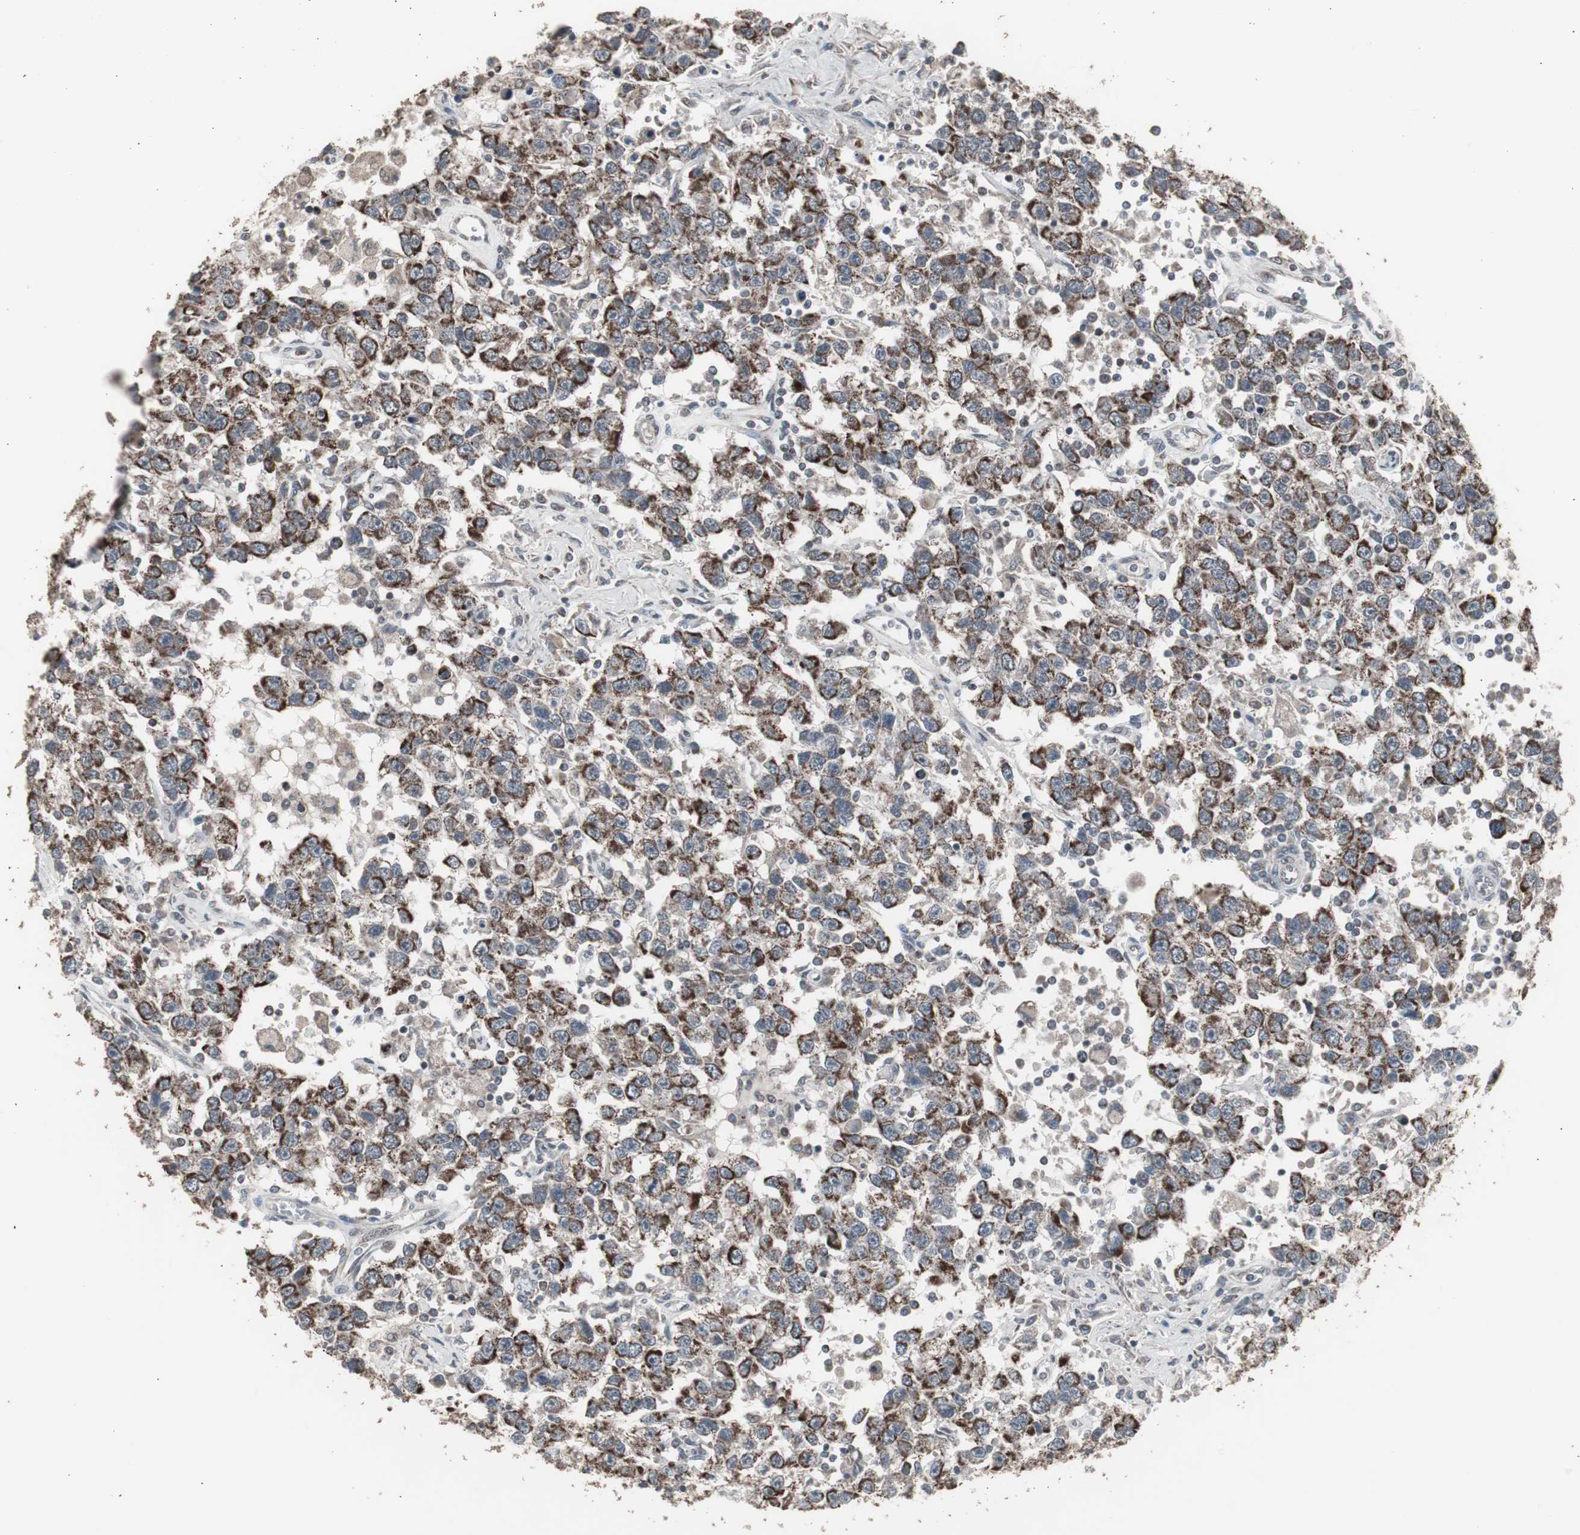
{"staining": {"intensity": "moderate", "quantity": ">75%", "location": "cytoplasmic/membranous"}, "tissue": "testis cancer", "cell_type": "Tumor cells", "image_type": "cancer", "snomed": [{"axis": "morphology", "description": "Seminoma, NOS"}, {"axis": "topography", "description": "Testis"}], "caption": "DAB immunohistochemical staining of human testis seminoma exhibits moderate cytoplasmic/membranous protein positivity in approximately >75% of tumor cells. The staining is performed using DAB (3,3'-diaminobenzidine) brown chromogen to label protein expression. The nuclei are counter-stained blue using hematoxylin.", "gene": "RXRA", "patient": {"sex": "male", "age": 41}}